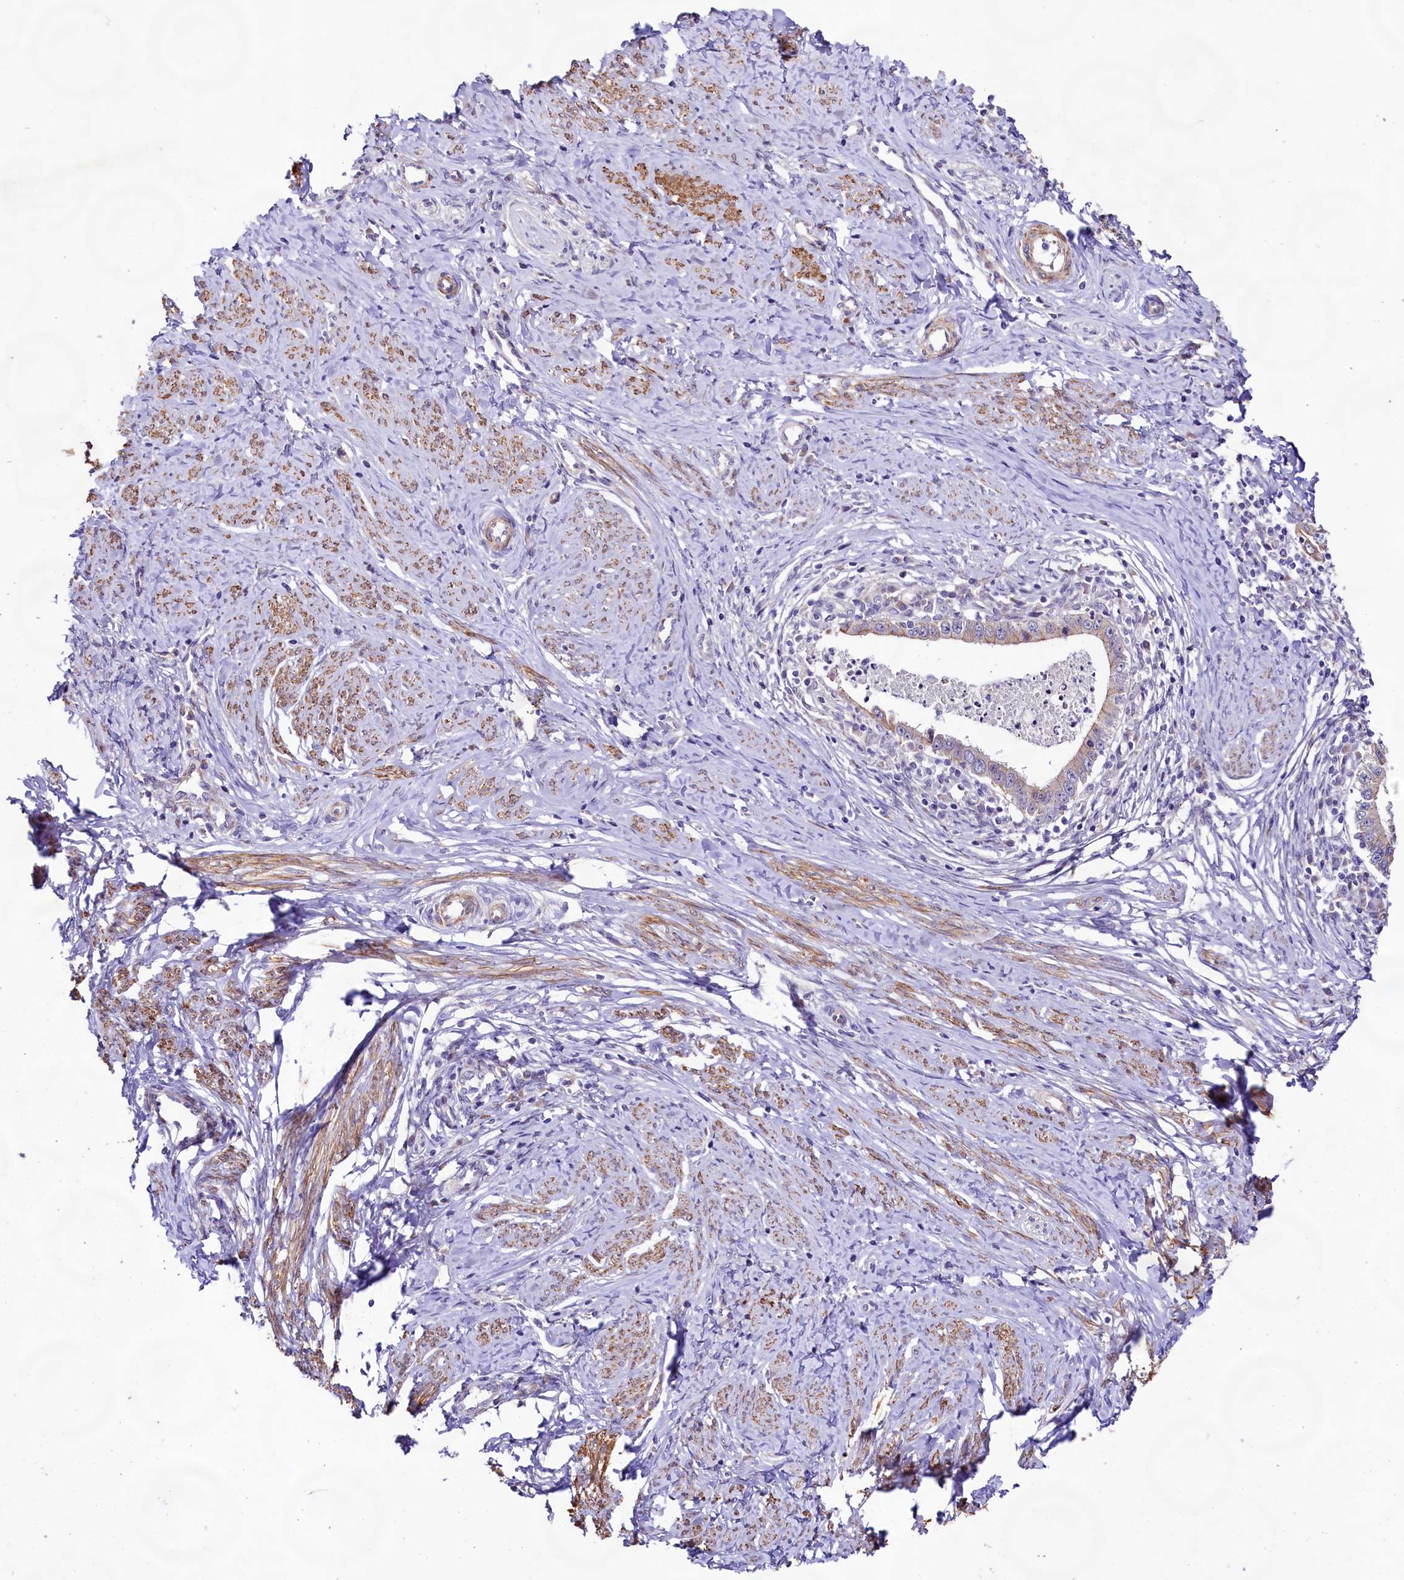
{"staining": {"intensity": "moderate", "quantity": "25%-75%", "location": "cytoplasmic/membranous"}, "tissue": "cervical cancer", "cell_type": "Tumor cells", "image_type": "cancer", "snomed": [{"axis": "morphology", "description": "Adenocarcinoma, NOS"}, {"axis": "topography", "description": "Cervix"}], "caption": "Immunohistochemical staining of human cervical cancer (adenocarcinoma) reveals medium levels of moderate cytoplasmic/membranous protein staining in approximately 25%-75% of tumor cells. The staining was performed using DAB to visualize the protein expression in brown, while the nuclei were stained in blue with hematoxylin (Magnification: 20x).", "gene": "VPS11", "patient": {"sex": "female", "age": 36}}